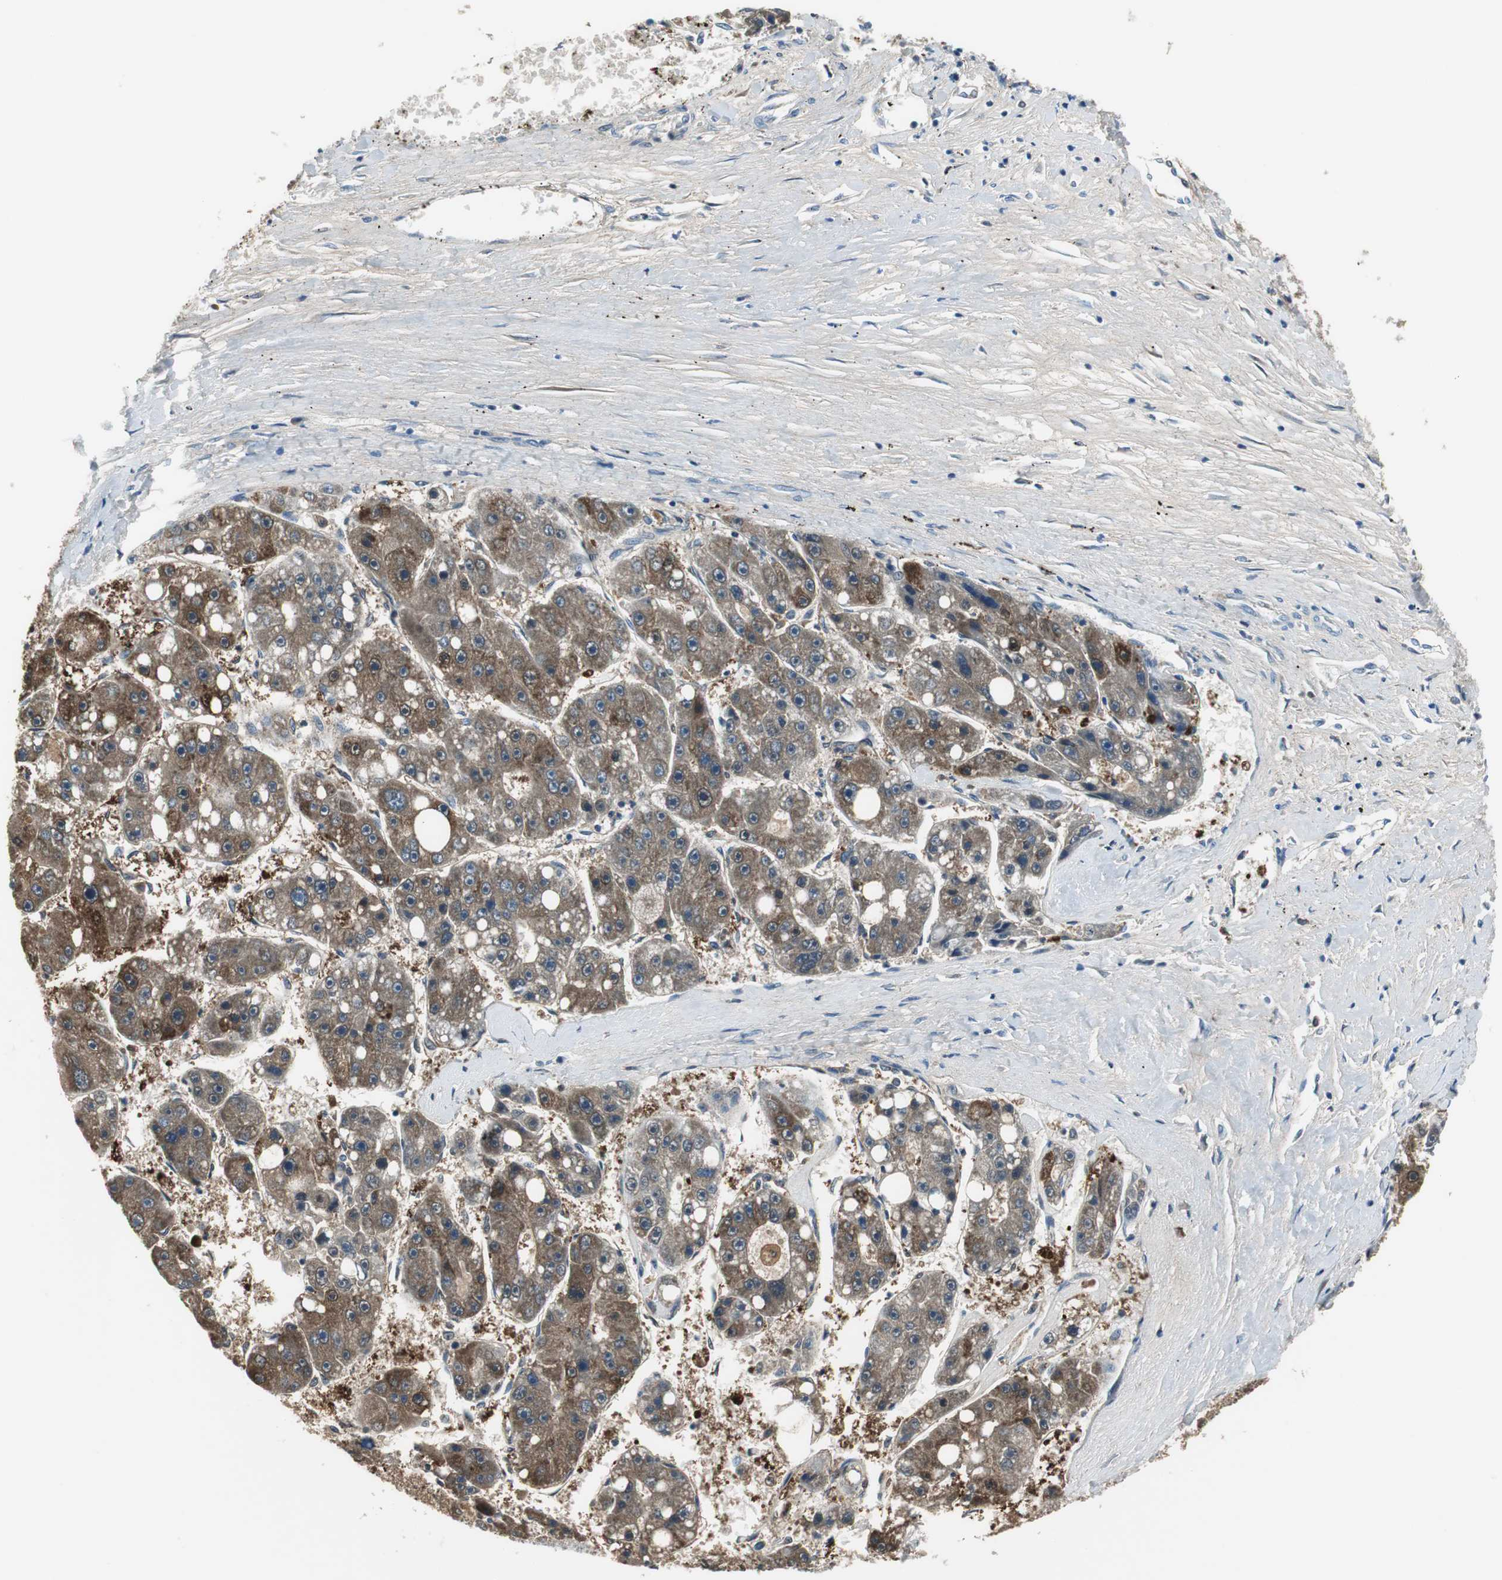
{"staining": {"intensity": "strong", "quantity": ">75%", "location": "cytoplasmic/membranous"}, "tissue": "liver cancer", "cell_type": "Tumor cells", "image_type": "cancer", "snomed": [{"axis": "morphology", "description": "Carcinoma, Hepatocellular, NOS"}, {"axis": "topography", "description": "Liver"}], "caption": "This is an image of IHC staining of liver cancer, which shows strong staining in the cytoplasmic/membranous of tumor cells.", "gene": "FBP1", "patient": {"sex": "female", "age": 61}}